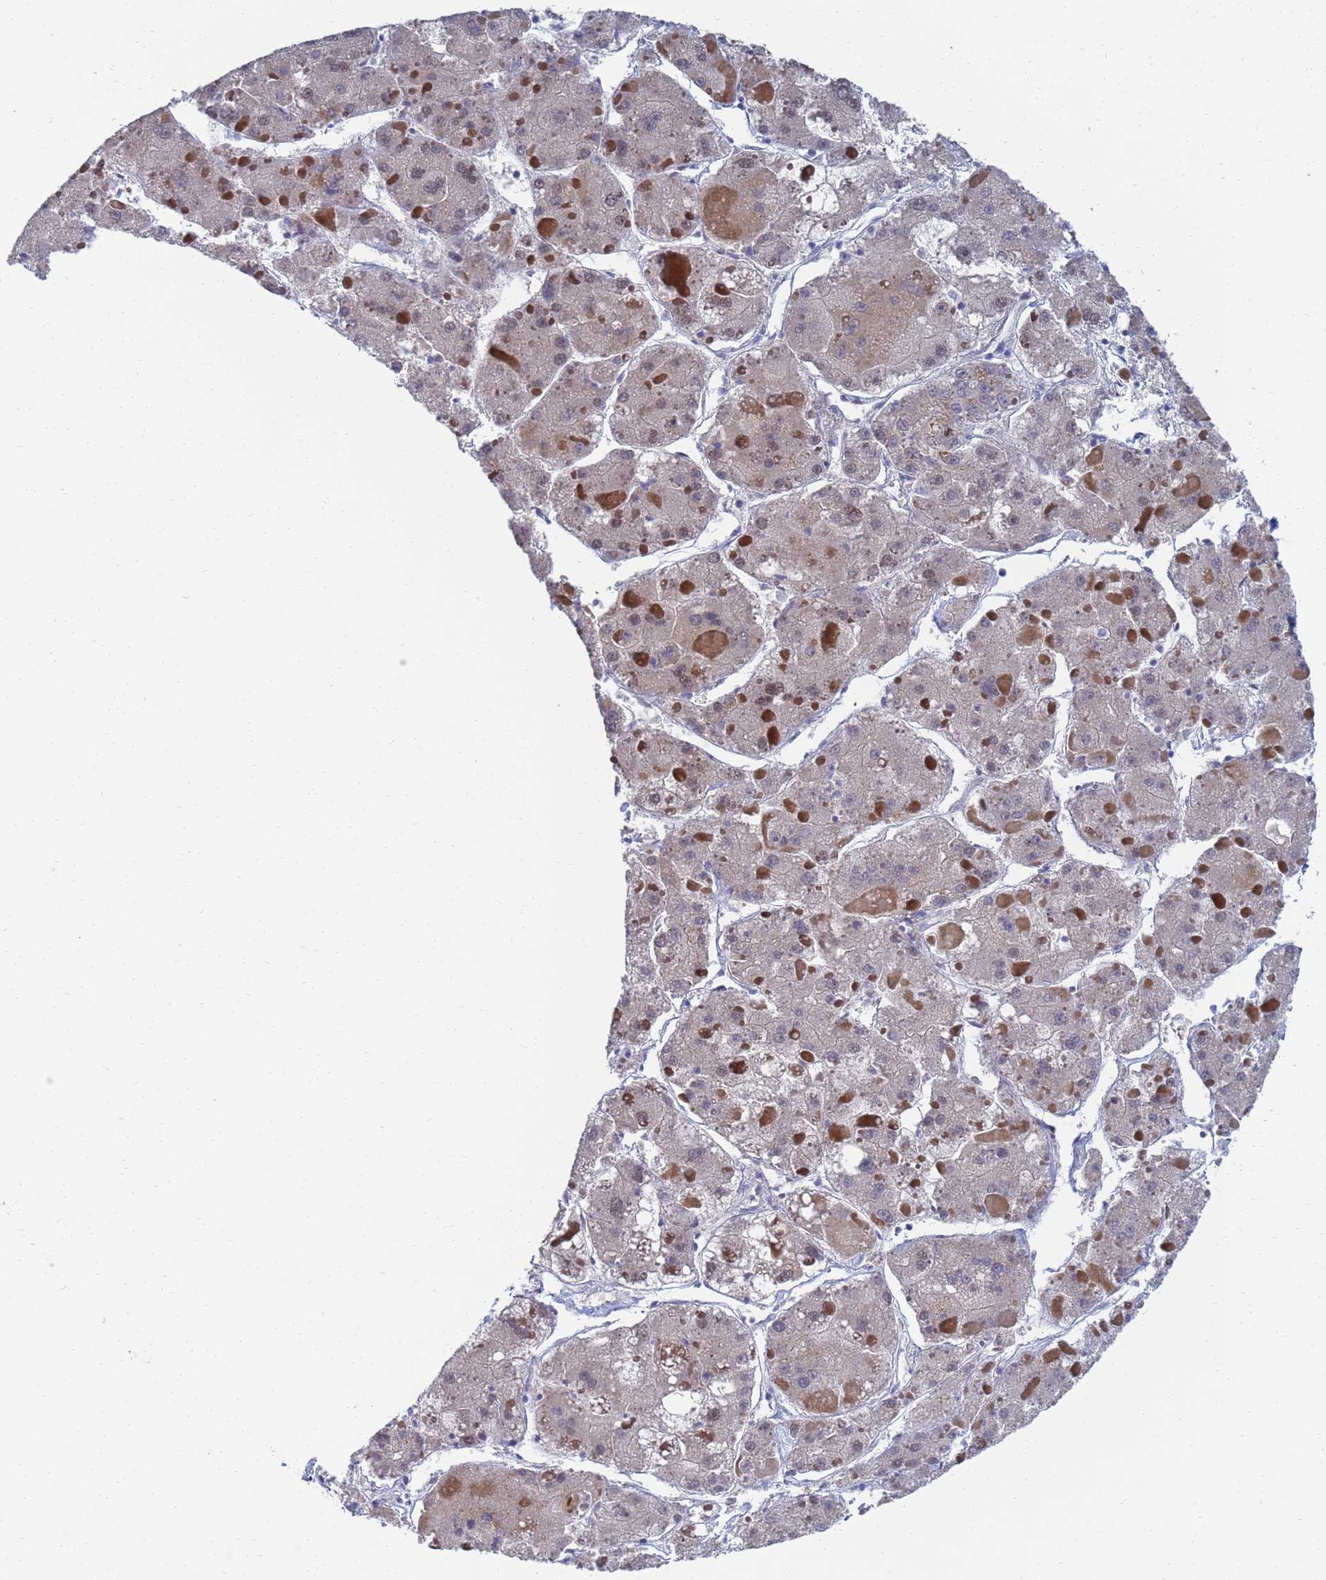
{"staining": {"intensity": "weak", "quantity": "<25%", "location": "cytoplasmic/membranous"}, "tissue": "liver cancer", "cell_type": "Tumor cells", "image_type": "cancer", "snomed": [{"axis": "morphology", "description": "Carcinoma, Hepatocellular, NOS"}, {"axis": "topography", "description": "Liver"}], "caption": "Liver cancer stained for a protein using IHC shows no expression tumor cells.", "gene": "AP5Z1", "patient": {"sex": "female", "age": 73}}